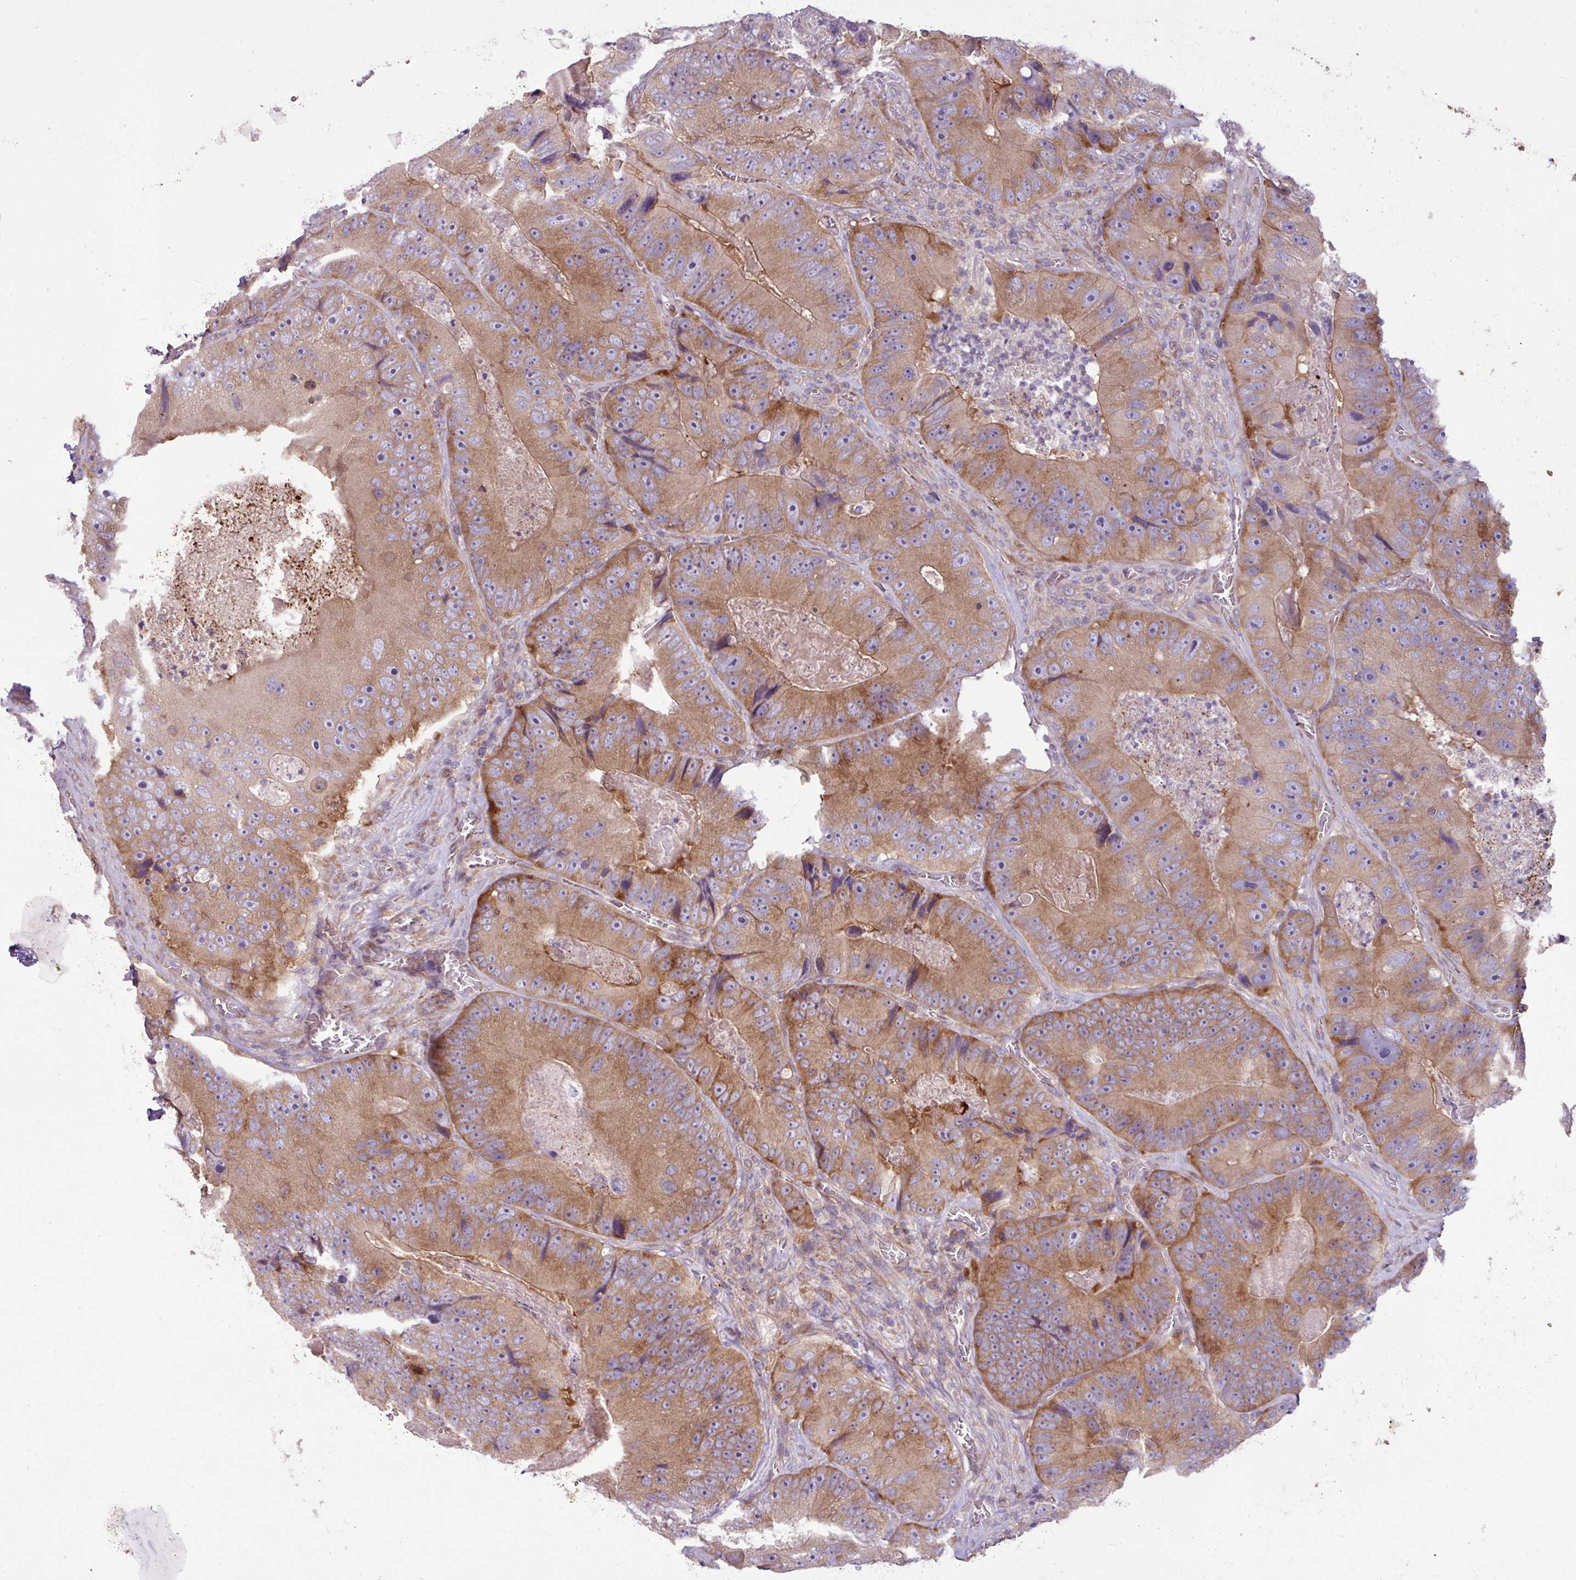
{"staining": {"intensity": "moderate", "quantity": ">75%", "location": "cytoplasmic/membranous"}, "tissue": "colorectal cancer", "cell_type": "Tumor cells", "image_type": "cancer", "snomed": [{"axis": "morphology", "description": "Adenocarcinoma, NOS"}, {"axis": "topography", "description": "Colon"}], "caption": "The photomicrograph reveals a brown stain indicating the presence of a protein in the cytoplasmic/membranous of tumor cells in adenocarcinoma (colorectal).", "gene": "MROH2A", "patient": {"sex": "female", "age": 86}}